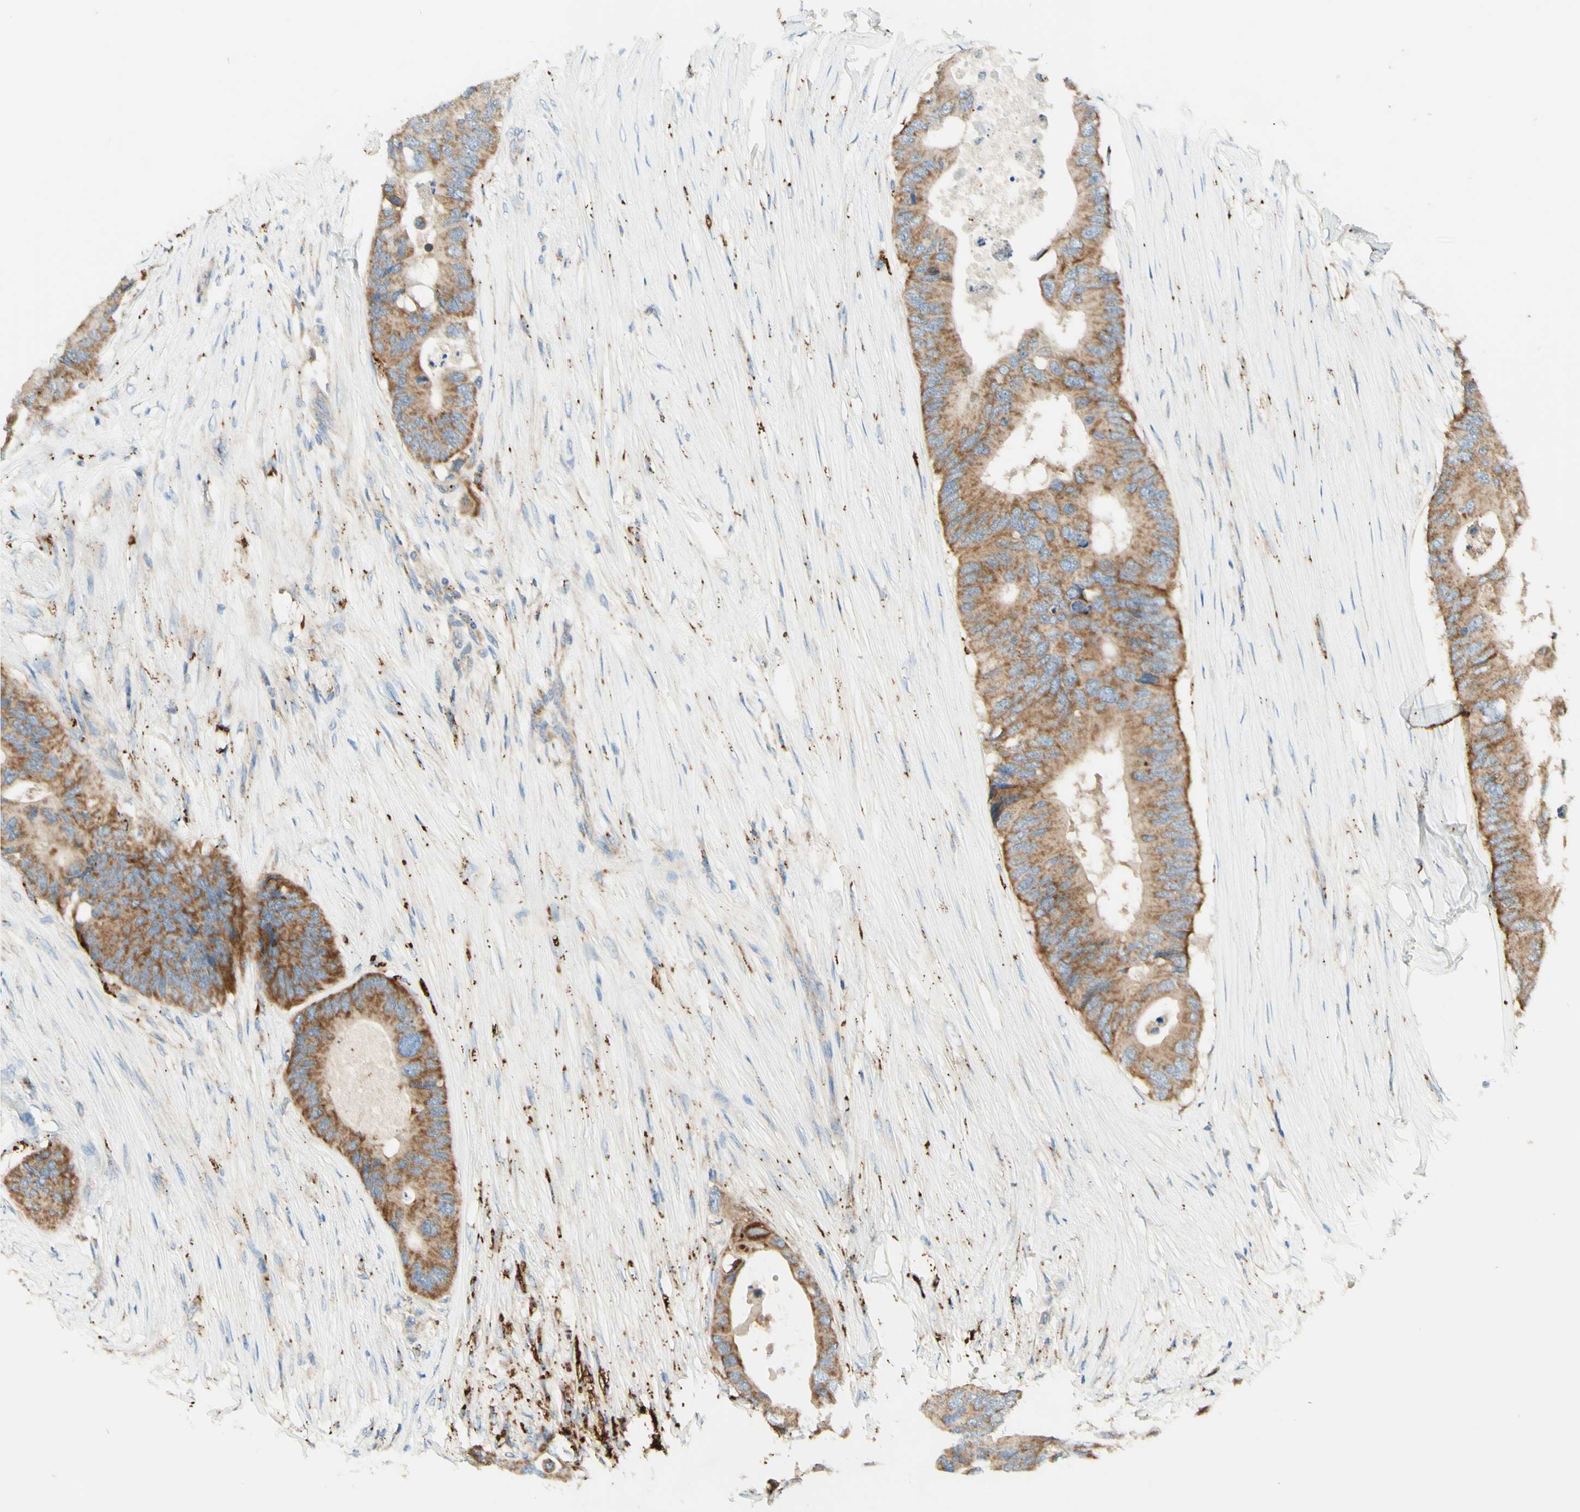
{"staining": {"intensity": "moderate", "quantity": ">75%", "location": "cytoplasmic/membranous"}, "tissue": "colorectal cancer", "cell_type": "Tumor cells", "image_type": "cancer", "snomed": [{"axis": "morphology", "description": "Adenocarcinoma, NOS"}, {"axis": "topography", "description": "Colon"}], "caption": "Brown immunohistochemical staining in human colorectal cancer (adenocarcinoma) reveals moderate cytoplasmic/membranous expression in approximately >75% of tumor cells.", "gene": "ARMC10", "patient": {"sex": "male", "age": 71}}